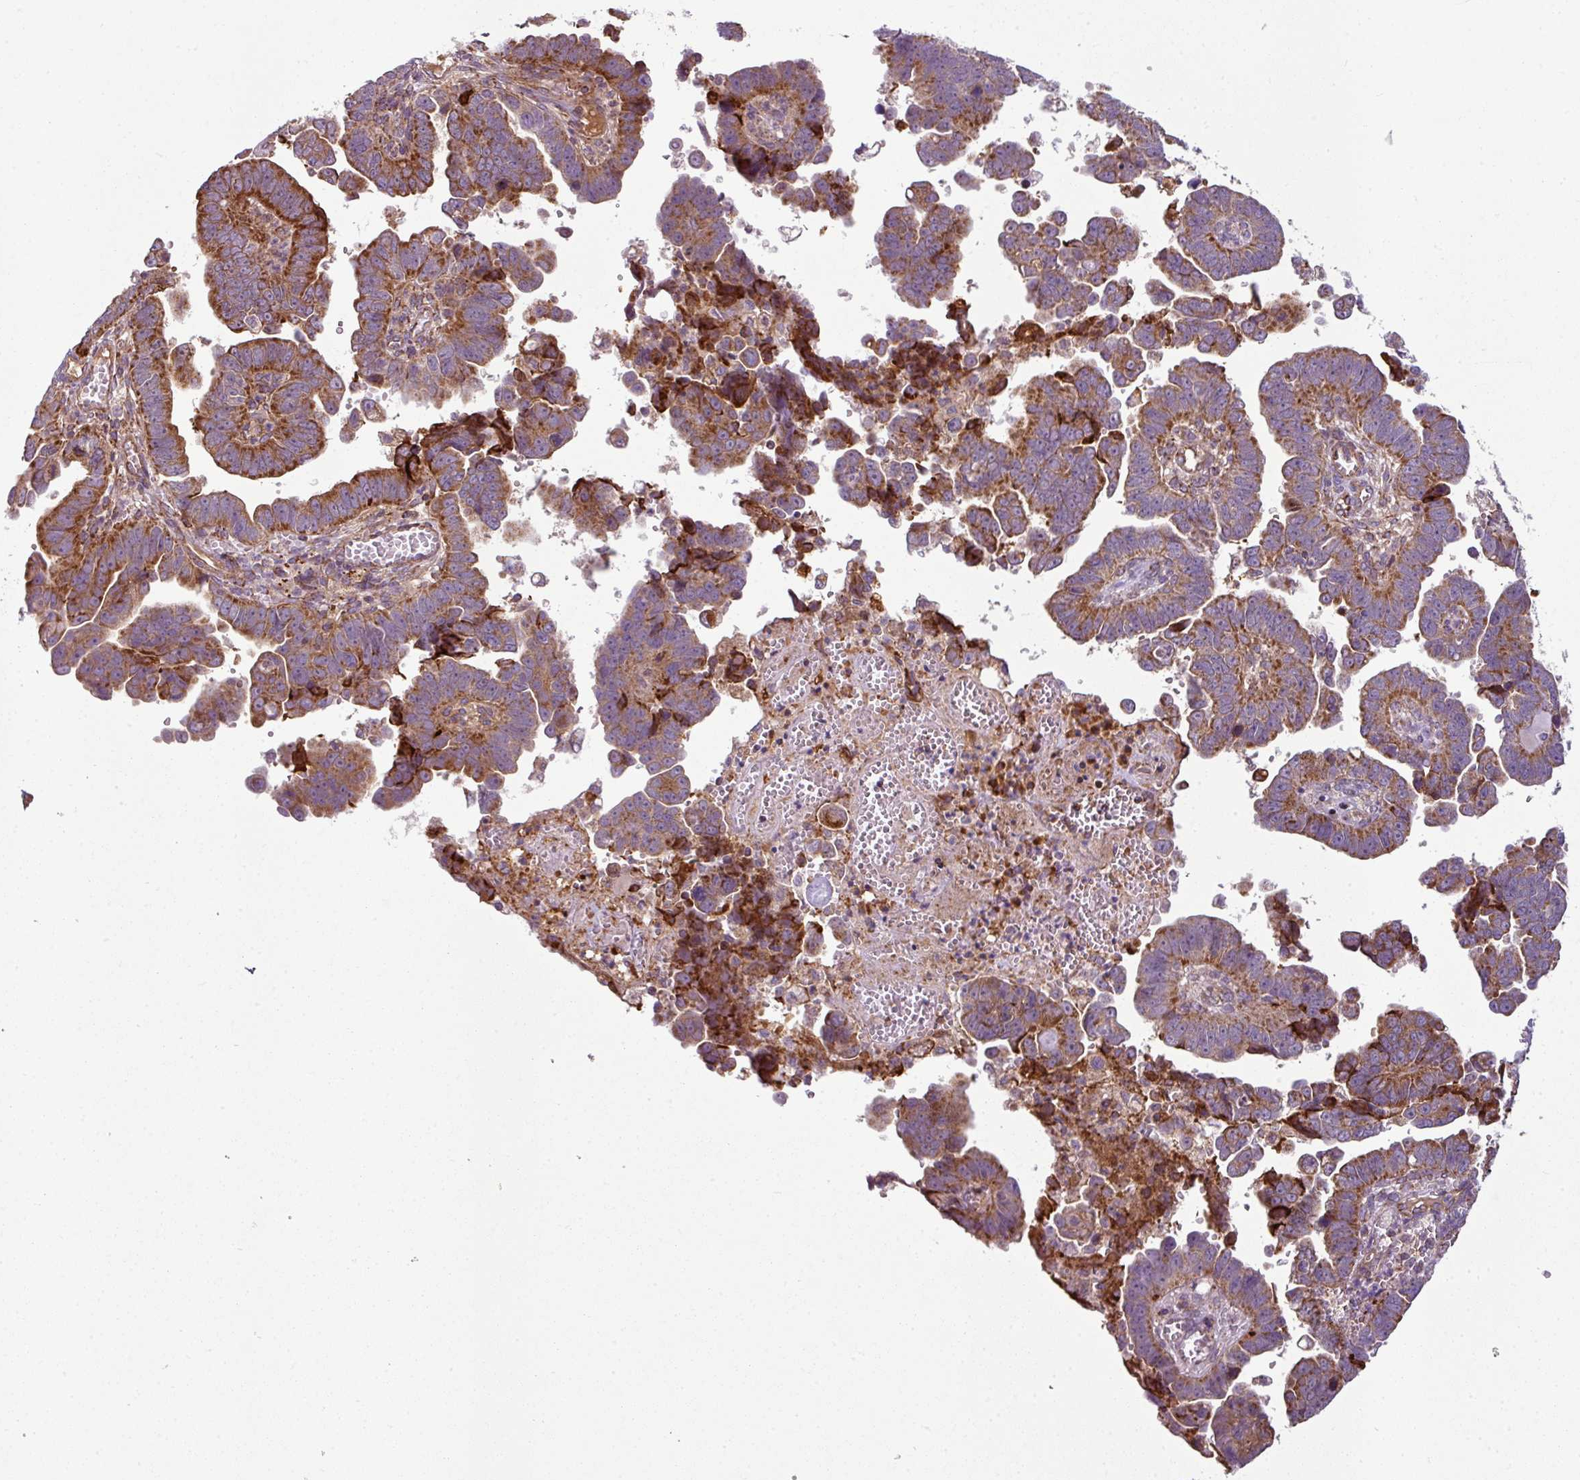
{"staining": {"intensity": "strong", "quantity": ">75%", "location": "cytoplasmic/membranous"}, "tissue": "endometrial cancer", "cell_type": "Tumor cells", "image_type": "cancer", "snomed": [{"axis": "morphology", "description": "Adenocarcinoma, NOS"}, {"axis": "topography", "description": "Endometrium"}], "caption": "Immunohistochemical staining of human endometrial adenocarcinoma exhibits high levels of strong cytoplasmic/membranous protein staining in approximately >75% of tumor cells.", "gene": "PRELID3B", "patient": {"sex": "female", "age": 75}}